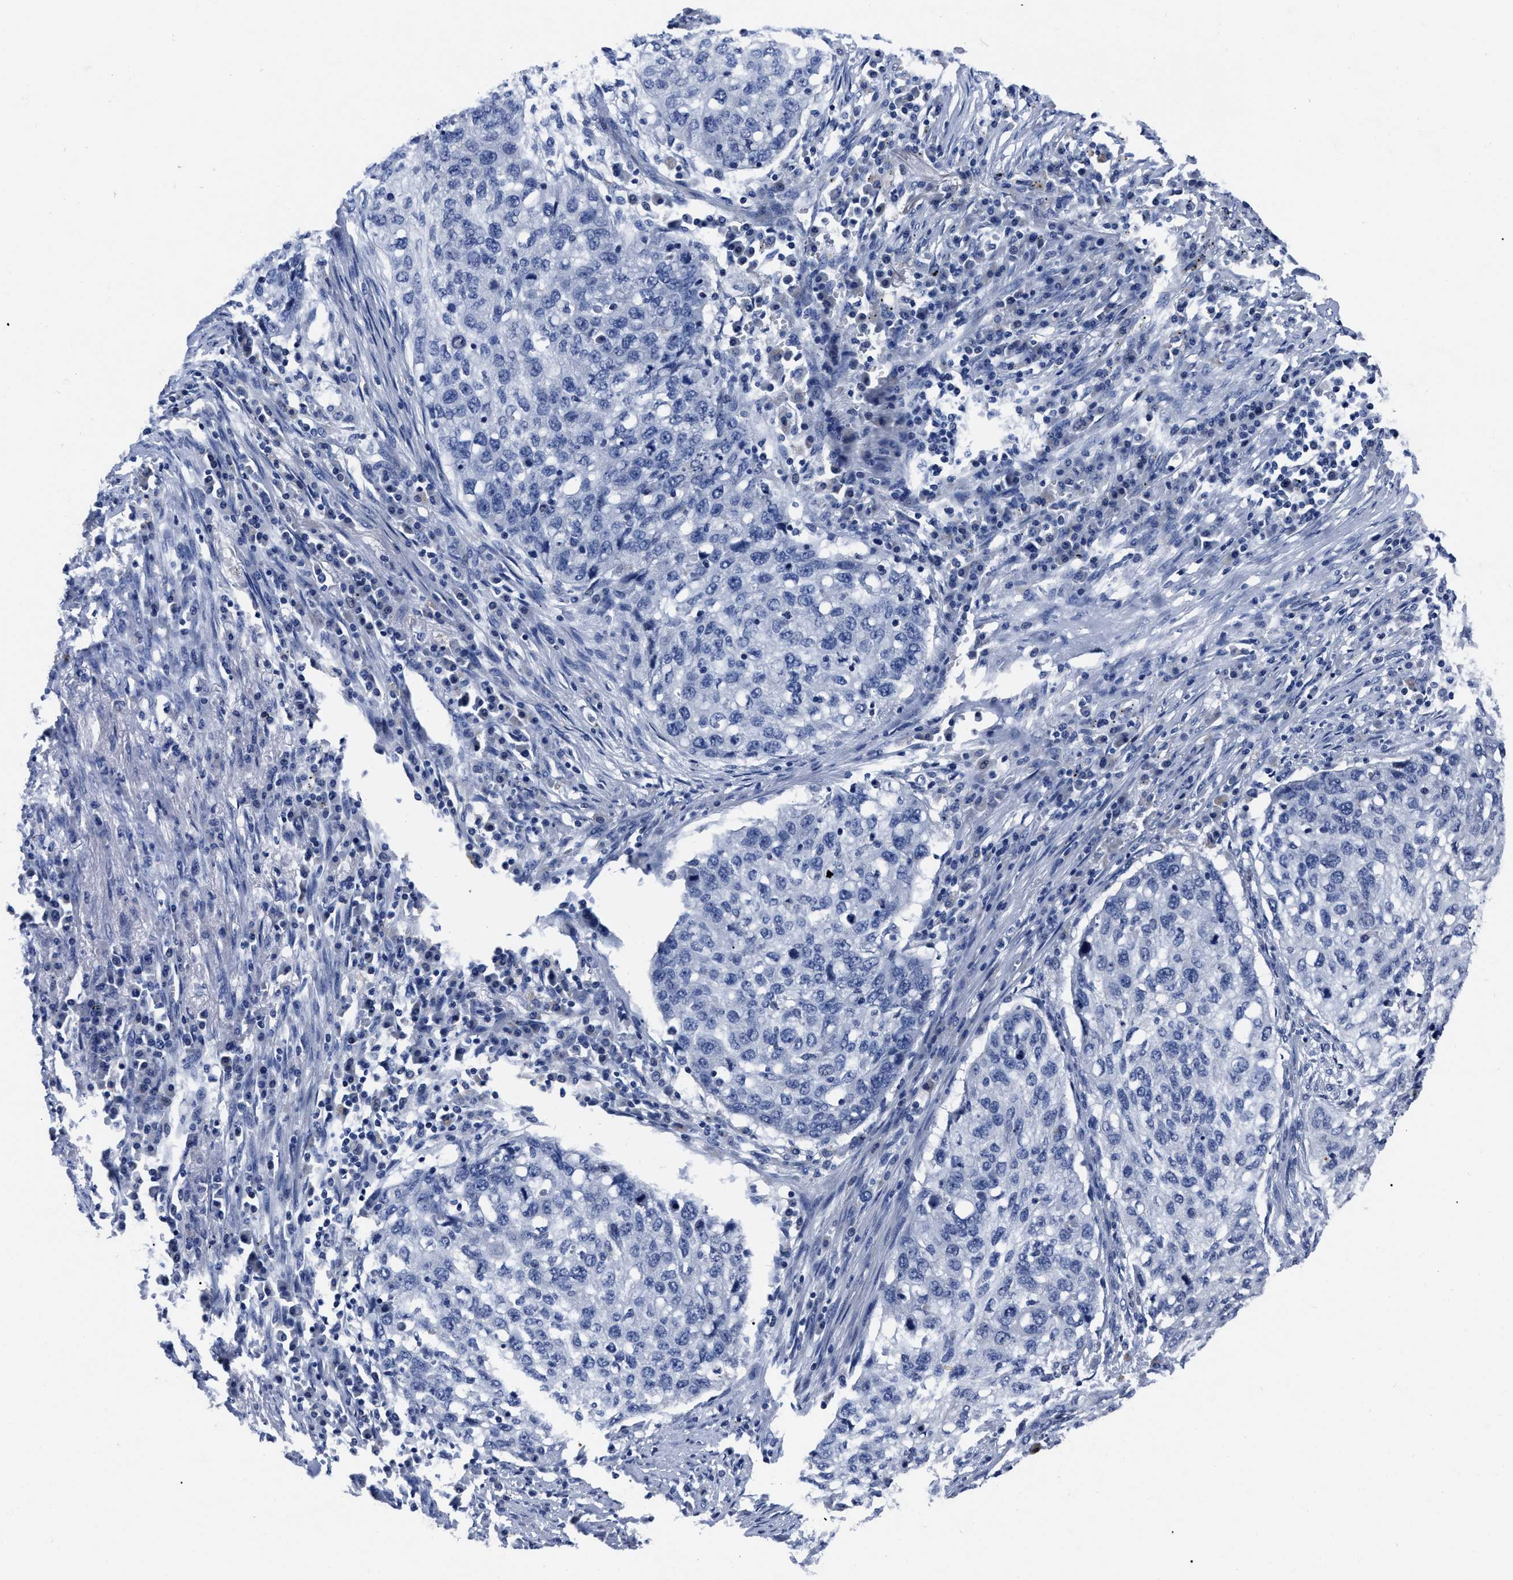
{"staining": {"intensity": "negative", "quantity": "none", "location": "none"}, "tissue": "lung cancer", "cell_type": "Tumor cells", "image_type": "cancer", "snomed": [{"axis": "morphology", "description": "Squamous cell carcinoma, NOS"}, {"axis": "topography", "description": "Lung"}], "caption": "The IHC image has no significant staining in tumor cells of lung cancer (squamous cell carcinoma) tissue.", "gene": "MOV10L1", "patient": {"sex": "female", "age": 63}}